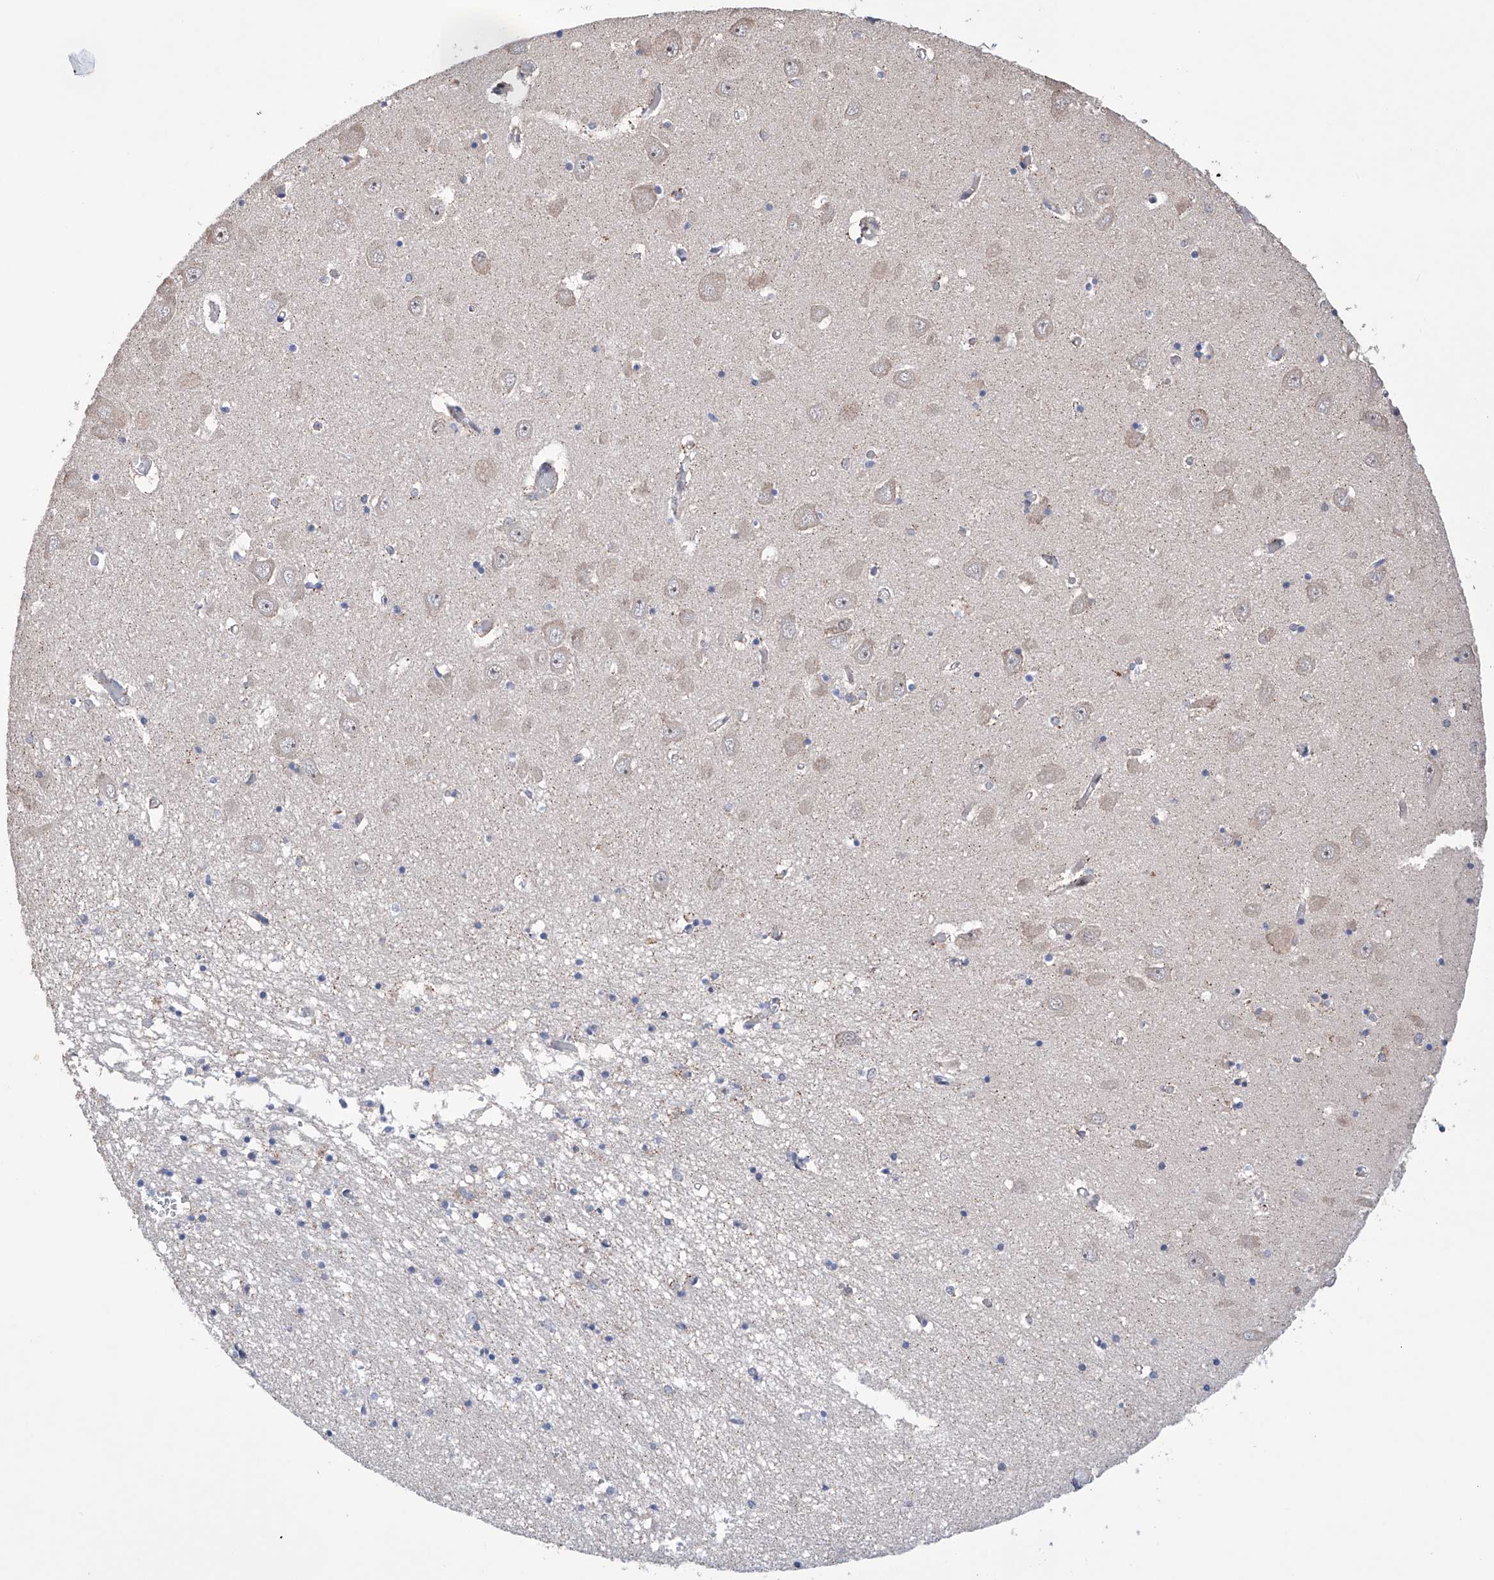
{"staining": {"intensity": "negative", "quantity": "none", "location": "none"}, "tissue": "hippocampus", "cell_type": "Glial cells", "image_type": "normal", "snomed": [{"axis": "morphology", "description": "Normal tissue, NOS"}, {"axis": "topography", "description": "Hippocampus"}], "caption": "IHC micrograph of benign hippocampus stained for a protein (brown), which demonstrates no expression in glial cells. (DAB immunohistochemistry (IHC) with hematoxylin counter stain).", "gene": "AFG1L", "patient": {"sex": "male", "age": 70}}